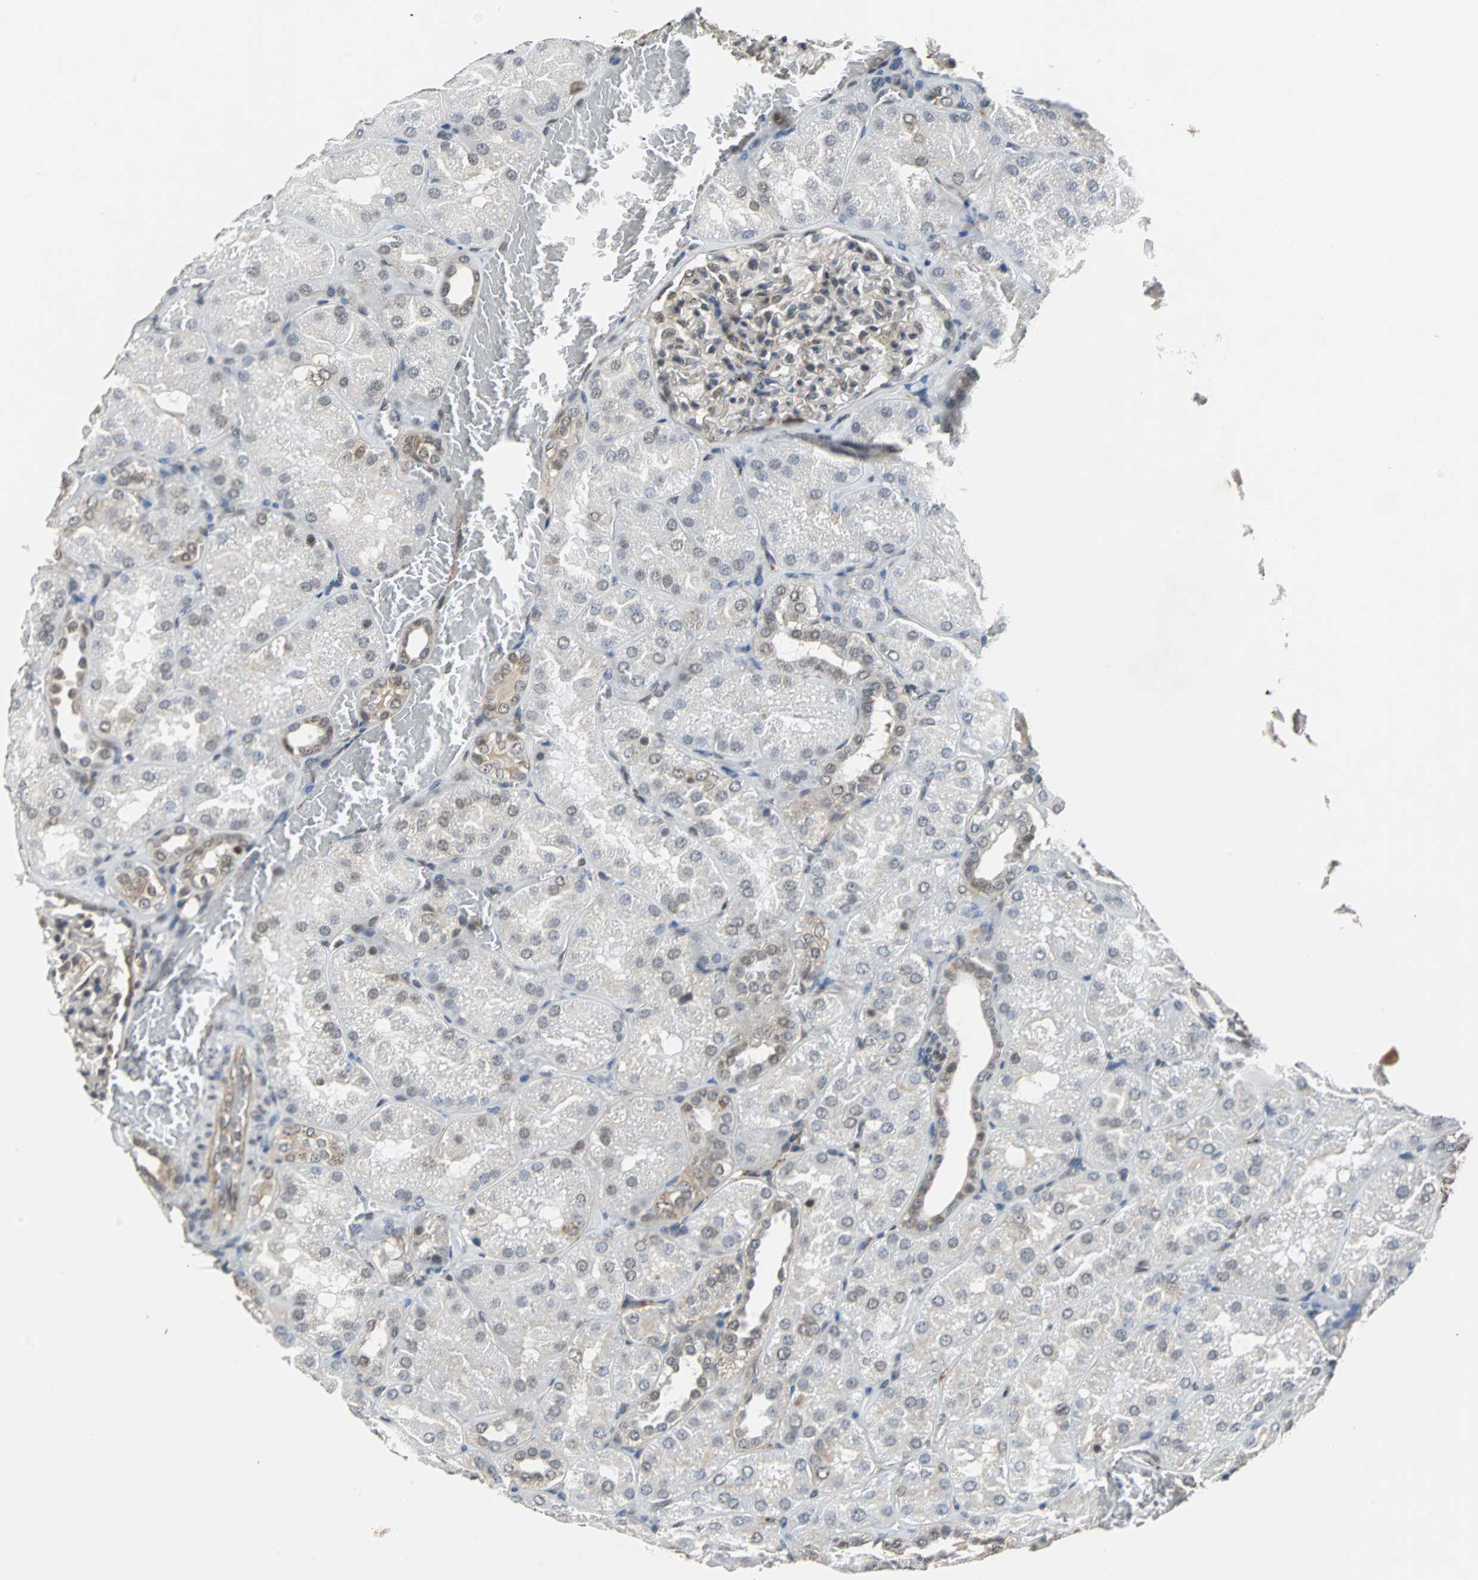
{"staining": {"intensity": "weak", "quantity": ">75%", "location": "cytoplasmic/membranous"}, "tissue": "kidney", "cell_type": "Cells in glomeruli", "image_type": "normal", "snomed": [{"axis": "morphology", "description": "Normal tissue, NOS"}, {"axis": "topography", "description": "Kidney"}], "caption": "Human kidney stained with a brown dye exhibits weak cytoplasmic/membranous positive expression in about >75% of cells in glomeruli.", "gene": "LSR", "patient": {"sex": "male", "age": 28}}